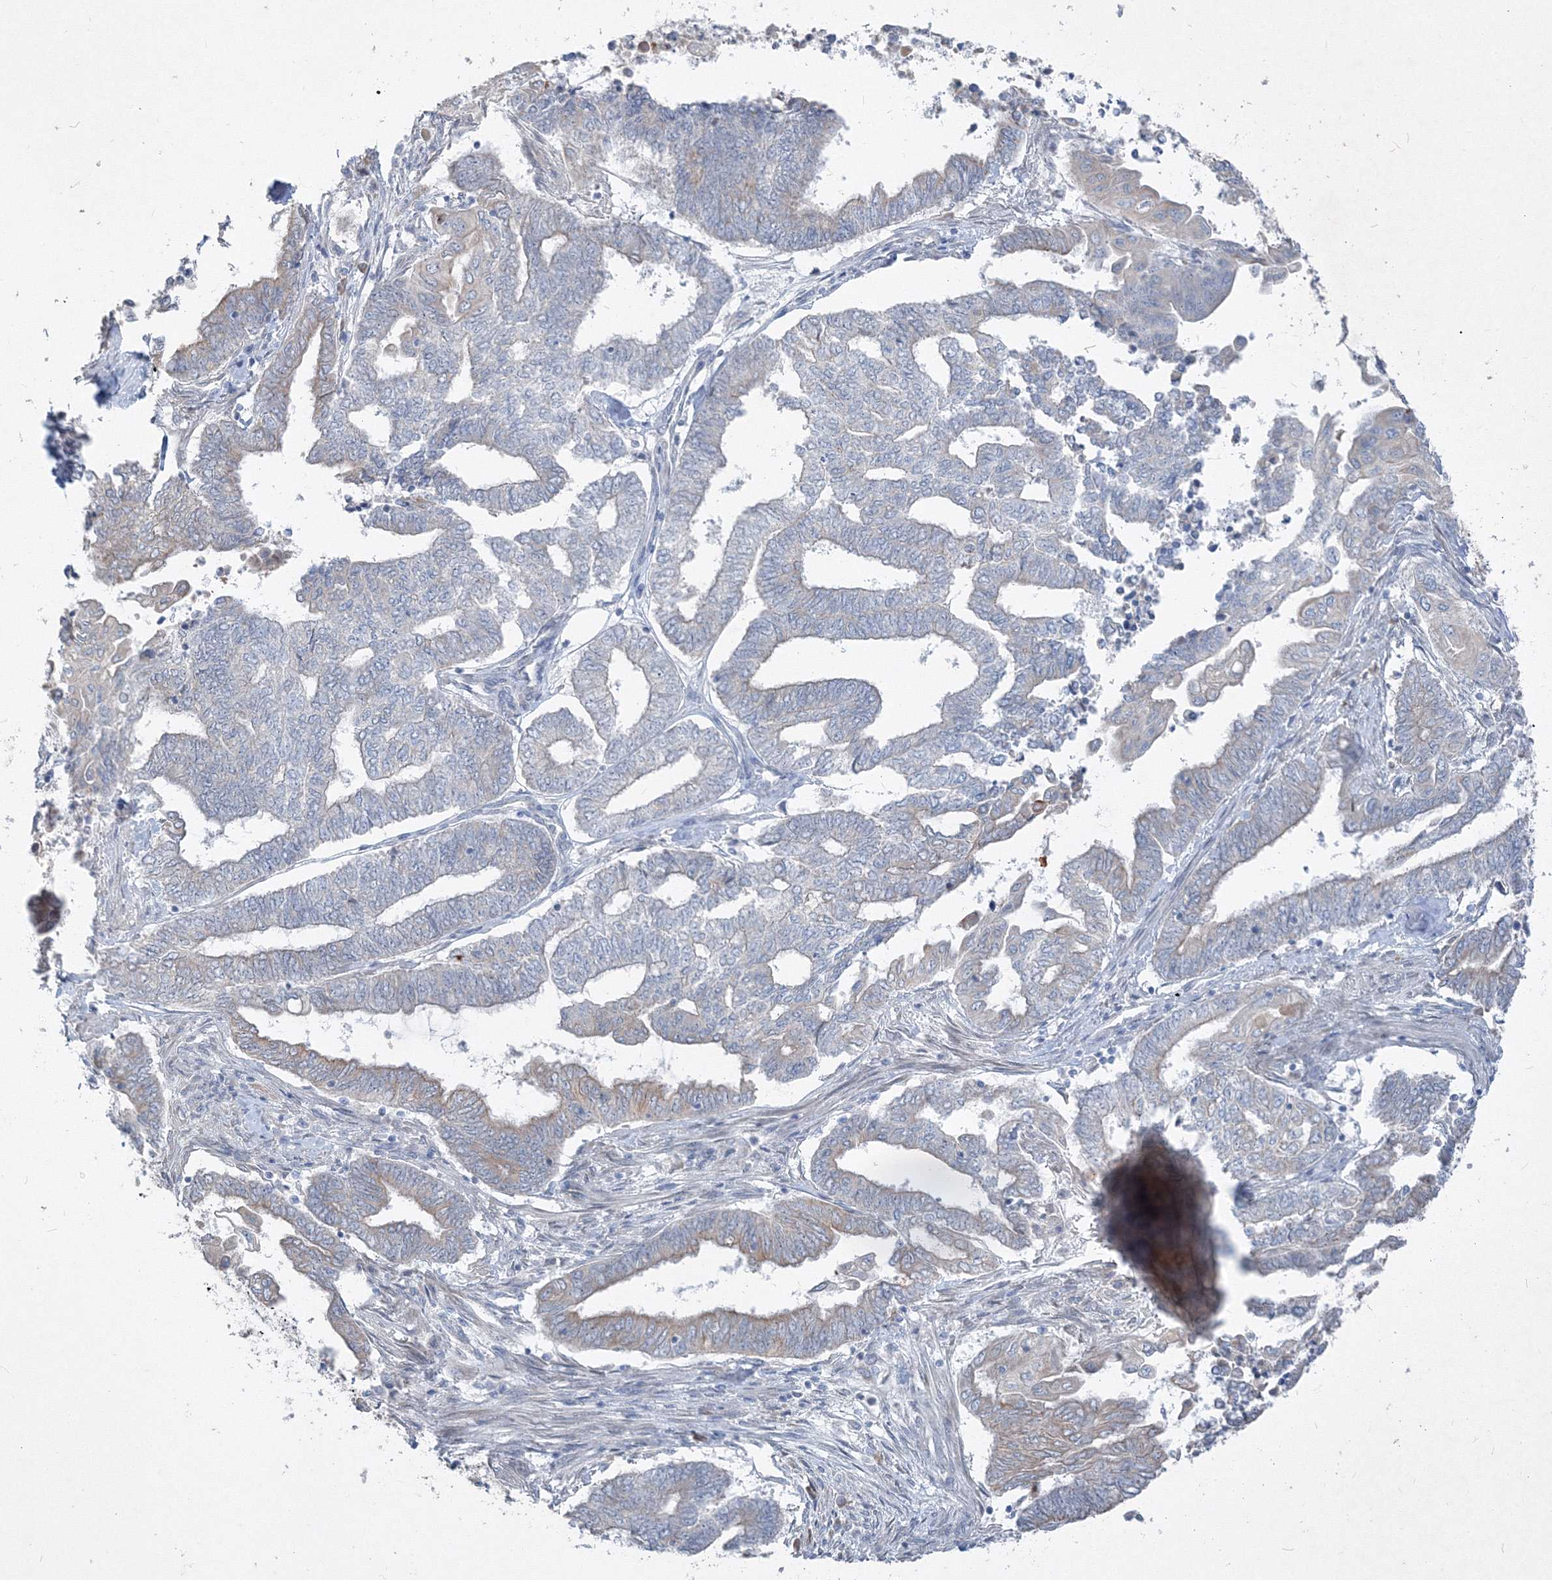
{"staining": {"intensity": "weak", "quantity": "<25%", "location": "cytoplasmic/membranous"}, "tissue": "endometrial cancer", "cell_type": "Tumor cells", "image_type": "cancer", "snomed": [{"axis": "morphology", "description": "Adenocarcinoma, NOS"}, {"axis": "topography", "description": "Uterus"}, {"axis": "topography", "description": "Endometrium"}], "caption": "This photomicrograph is of endometrial cancer (adenocarcinoma) stained with immunohistochemistry (IHC) to label a protein in brown with the nuclei are counter-stained blue. There is no expression in tumor cells.", "gene": "IFNAR1", "patient": {"sex": "female", "age": 70}}